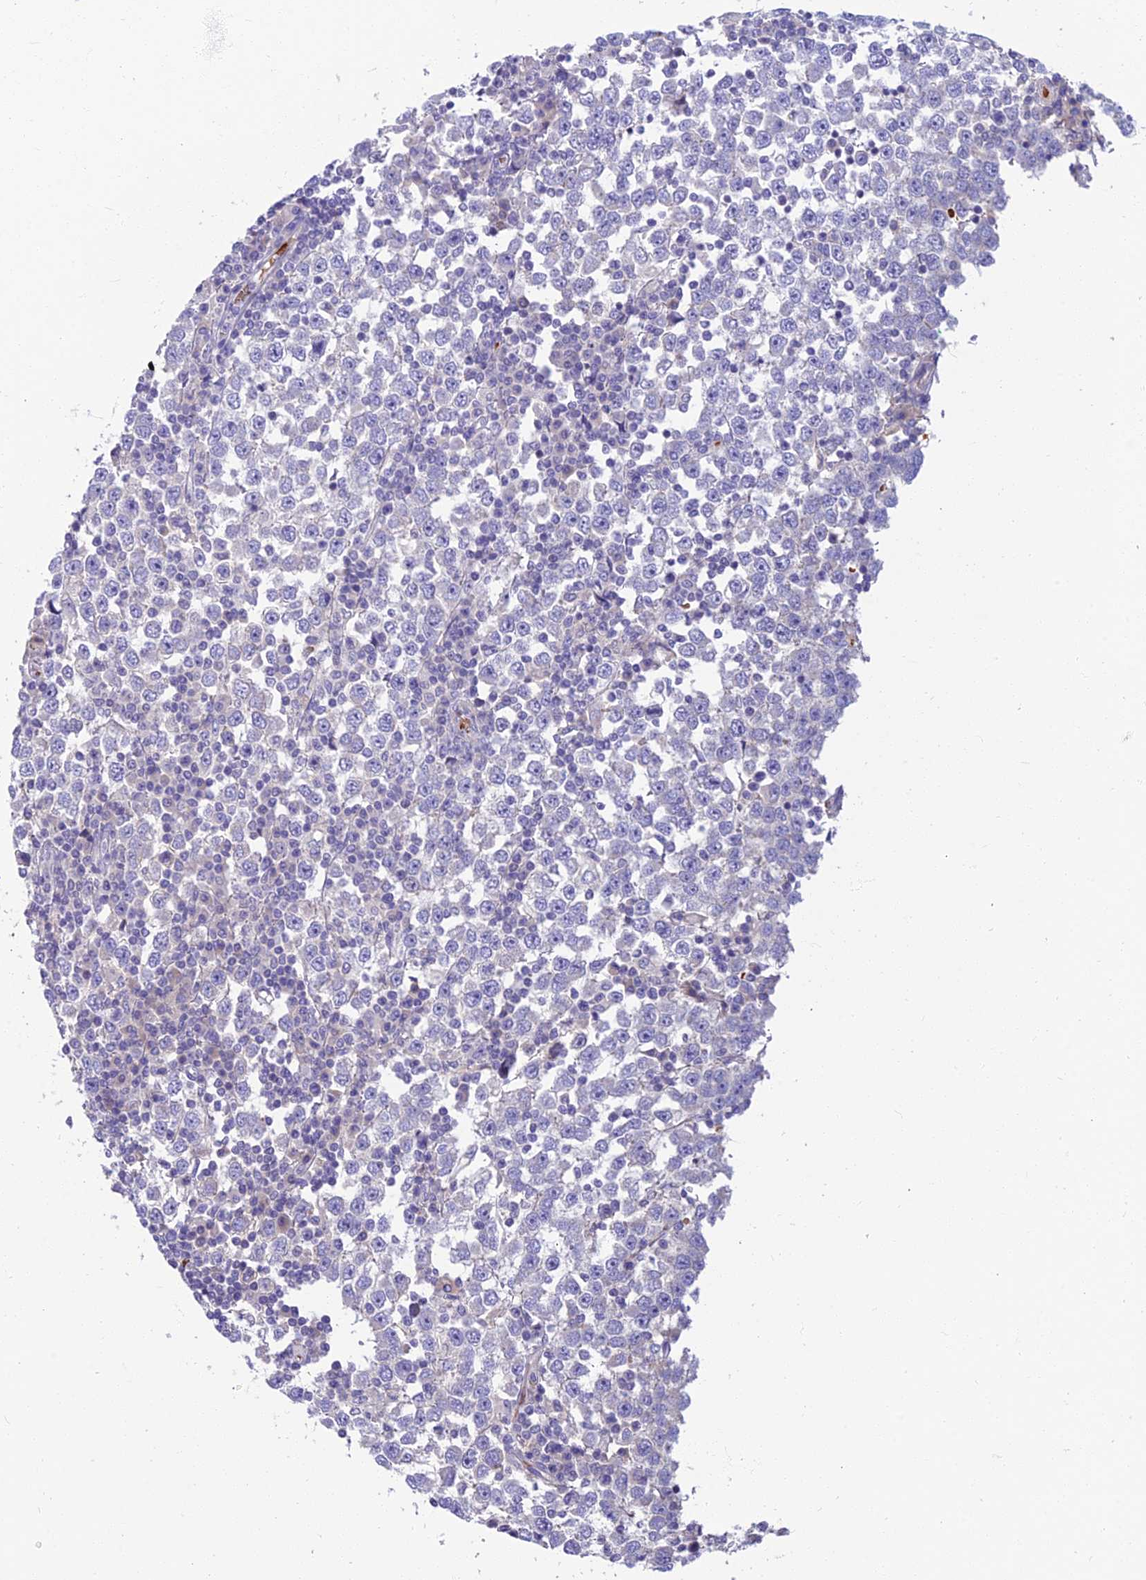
{"staining": {"intensity": "negative", "quantity": "none", "location": "none"}, "tissue": "testis cancer", "cell_type": "Tumor cells", "image_type": "cancer", "snomed": [{"axis": "morphology", "description": "Seminoma, NOS"}, {"axis": "topography", "description": "Testis"}], "caption": "DAB (3,3'-diaminobenzidine) immunohistochemical staining of testis cancer (seminoma) displays no significant staining in tumor cells. (Brightfield microscopy of DAB (3,3'-diaminobenzidine) IHC at high magnification).", "gene": "CLIP4", "patient": {"sex": "male", "age": 65}}